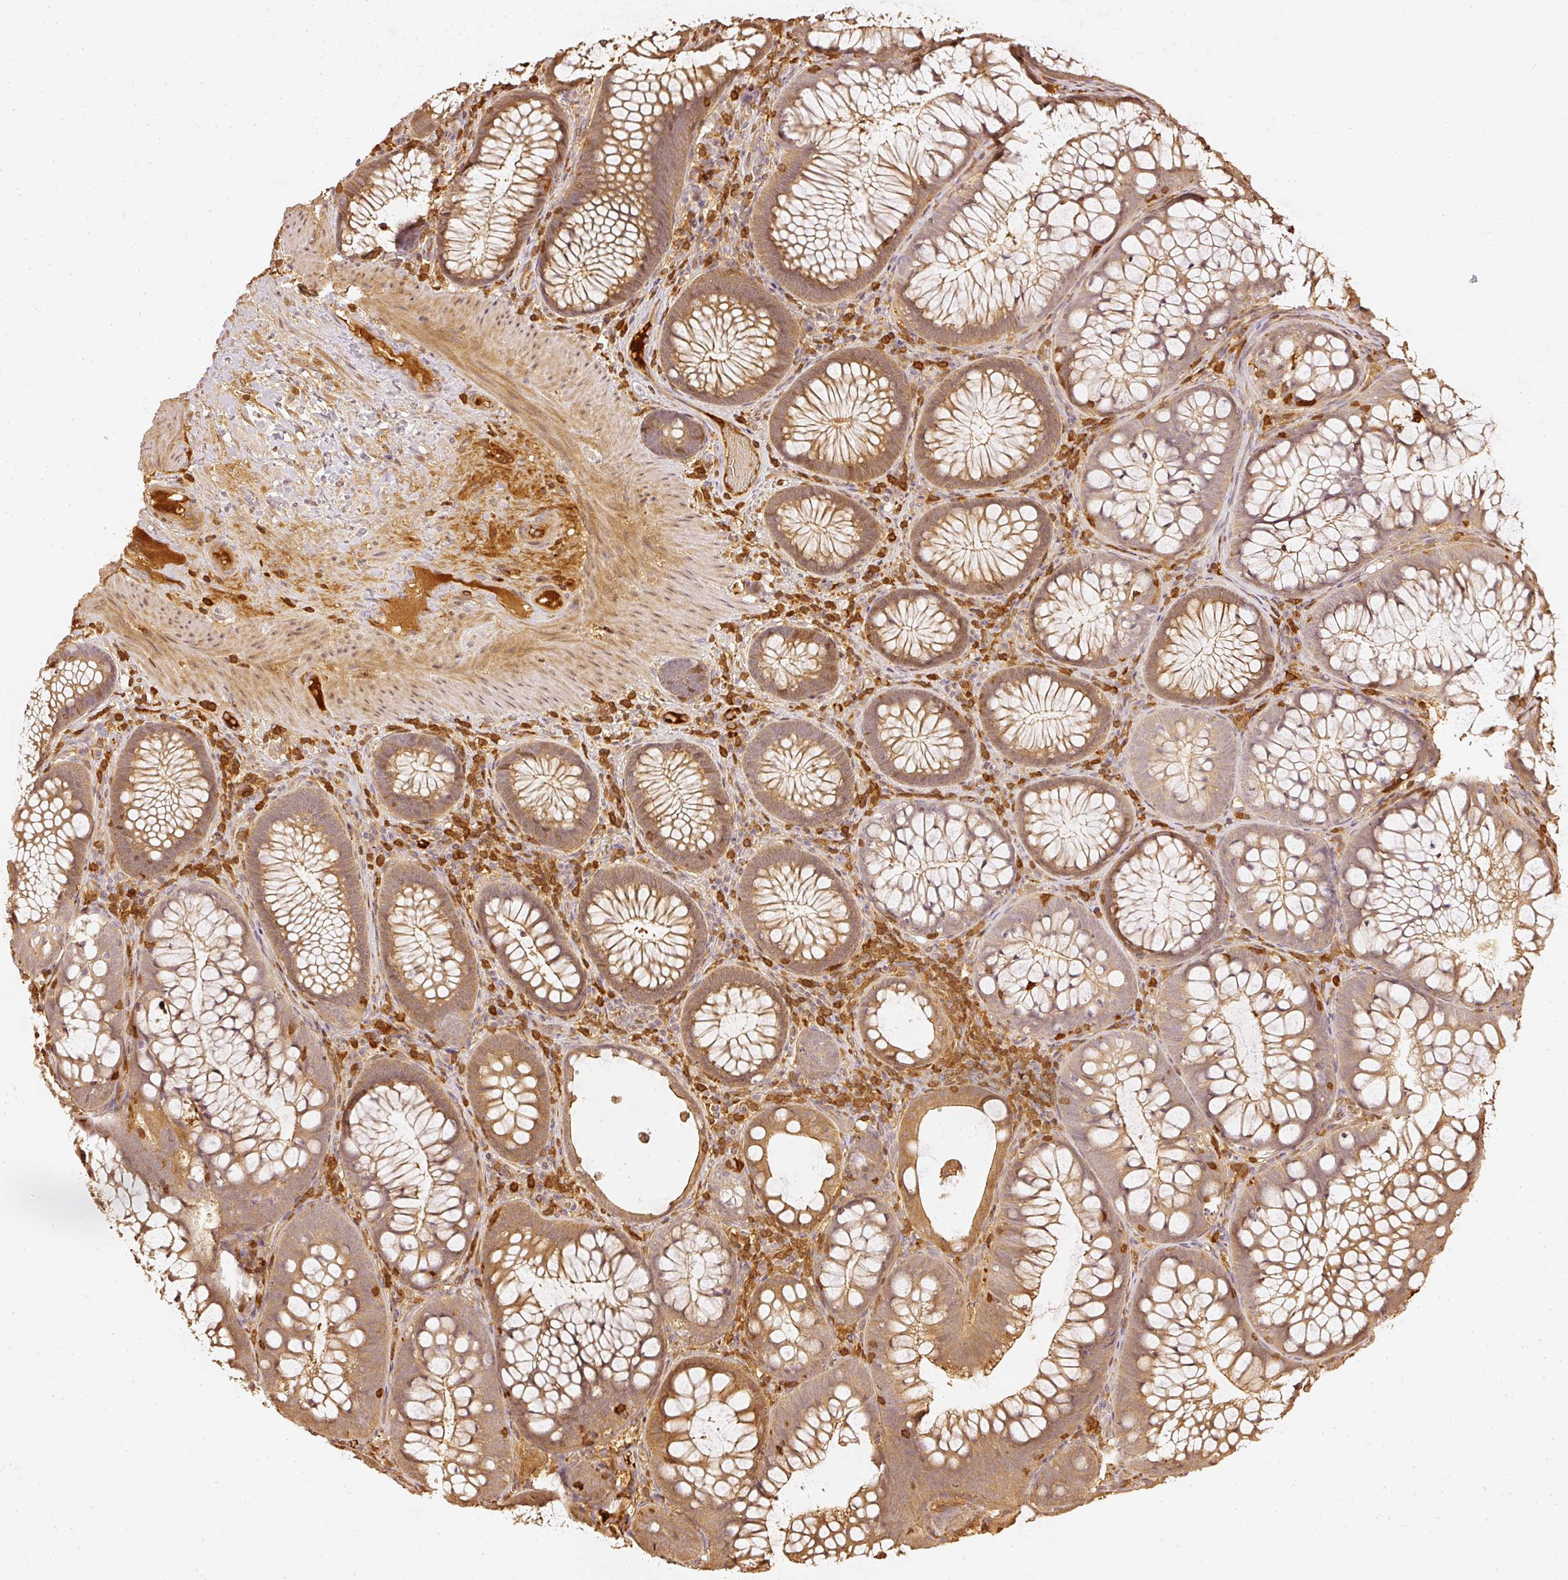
{"staining": {"intensity": "moderate", "quantity": ">75%", "location": "cytoplasmic/membranous"}, "tissue": "colon", "cell_type": "Endothelial cells", "image_type": "normal", "snomed": [{"axis": "morphology", "description": "Normal tissue, NOS"}, {"axis": "morphology", "description": "Adenoma, NOS"}, {"axis": "topography", "description": "Soft tissue"}, {"axis": "topography", "description": "Colon"}], "caption": "Approximately >75% of endothelial cells in benign colon display moderate cytoplasmic/membranous protein staining as visualized by brown immunohistochemical staining.", "gene": "PFN1", "patient": {"sex": "male", "age": 47}}